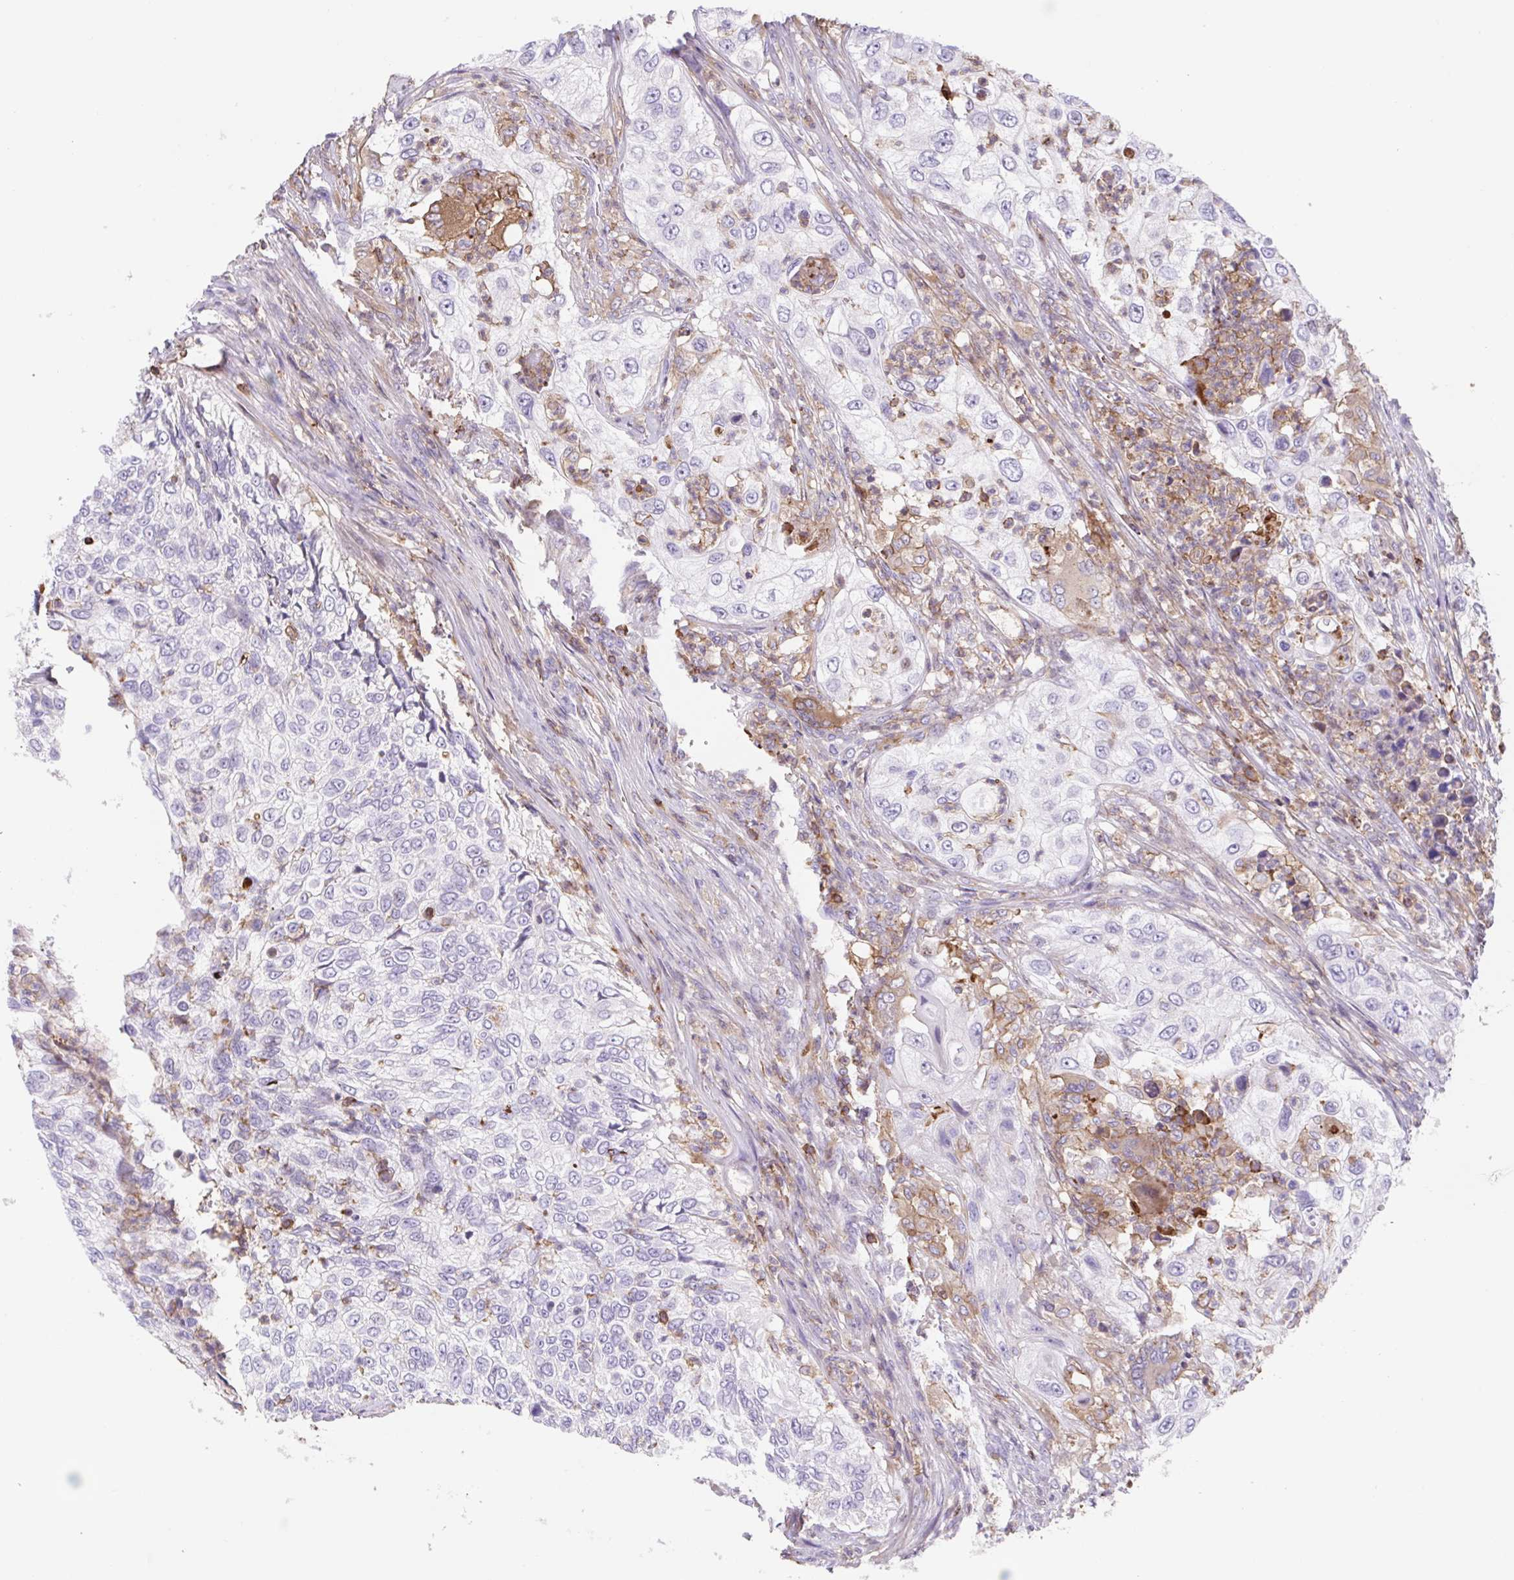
{"staining": {"intensity": "negative", "quantity": "none", "location": "none"}, "tissue": "urothelial cancer", "cell_type": "Tumor cells", "image_type": "cancer", "snomed": [{"axis": "morphology", "description": "Urothelial carcinoma, High grade"}, {"axis": "topography", "description": "Urinary bladder"}], "caption": "This histopathology image is of urothelial cancer stained with immunohistochemistry (IHC) to label a protein in brown with the nuclei are counter-stained blue. There is no positivity in tumor cells.", "gene": "TPRG1", "patient": {"sex": "female", "age": 60}}